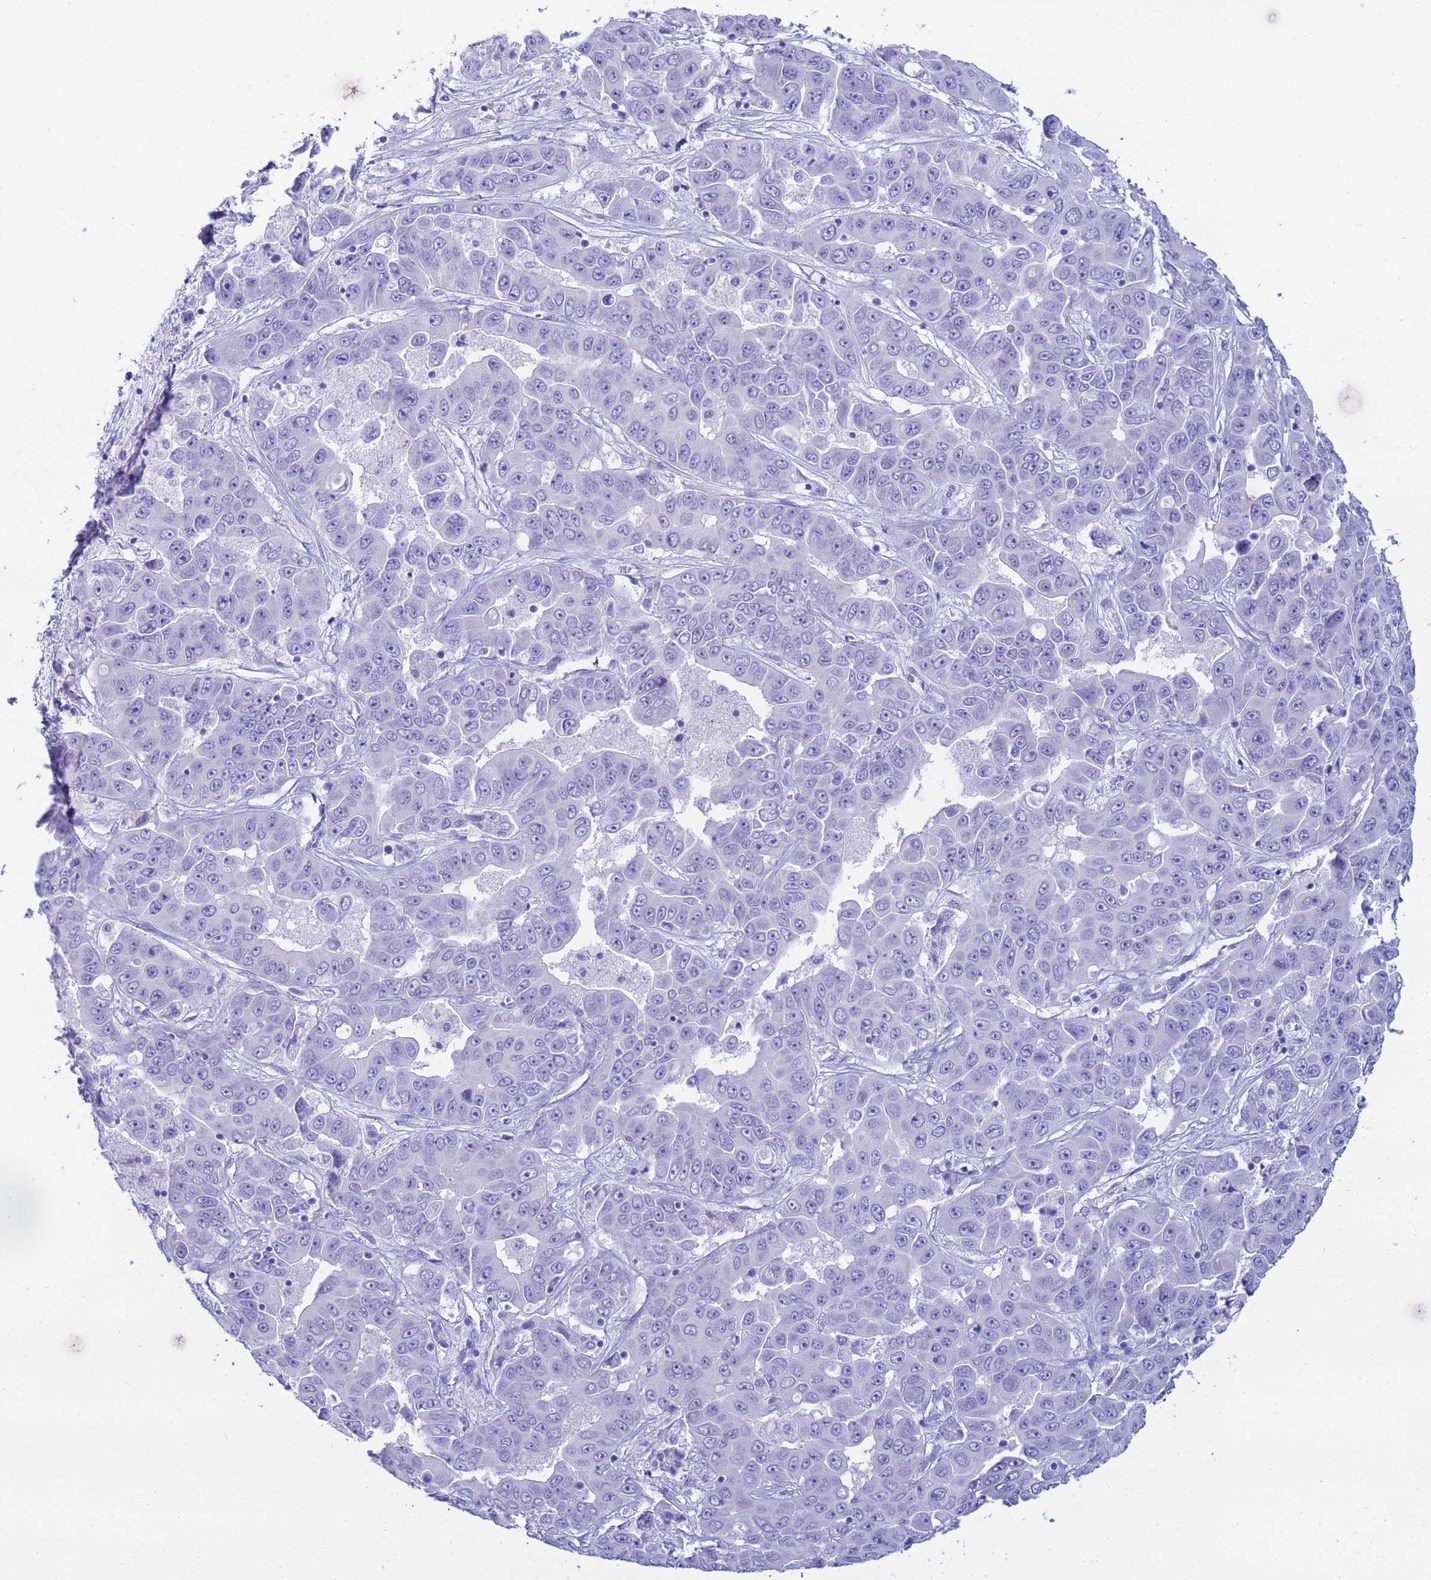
{"staining": {"intensity": "negative", "quantity": "none", "location": "none"}, "tissue": "liver cancer", "cell_type": "Tumor cells", "image_type": "cancer", "snomed": [{"axis": "morphology", "description": "Cholangiocarcinoma"}, {"axis": "topography", "description": "Liver"}], "caption": "Tumor cells show no significant expression in cholangiocarcinoma (liver). (Immunohistochemistry, brightfield microscopy, high magnification).", "gene": "AQP12A", "patient": {"sex": "female", "age": 52}}